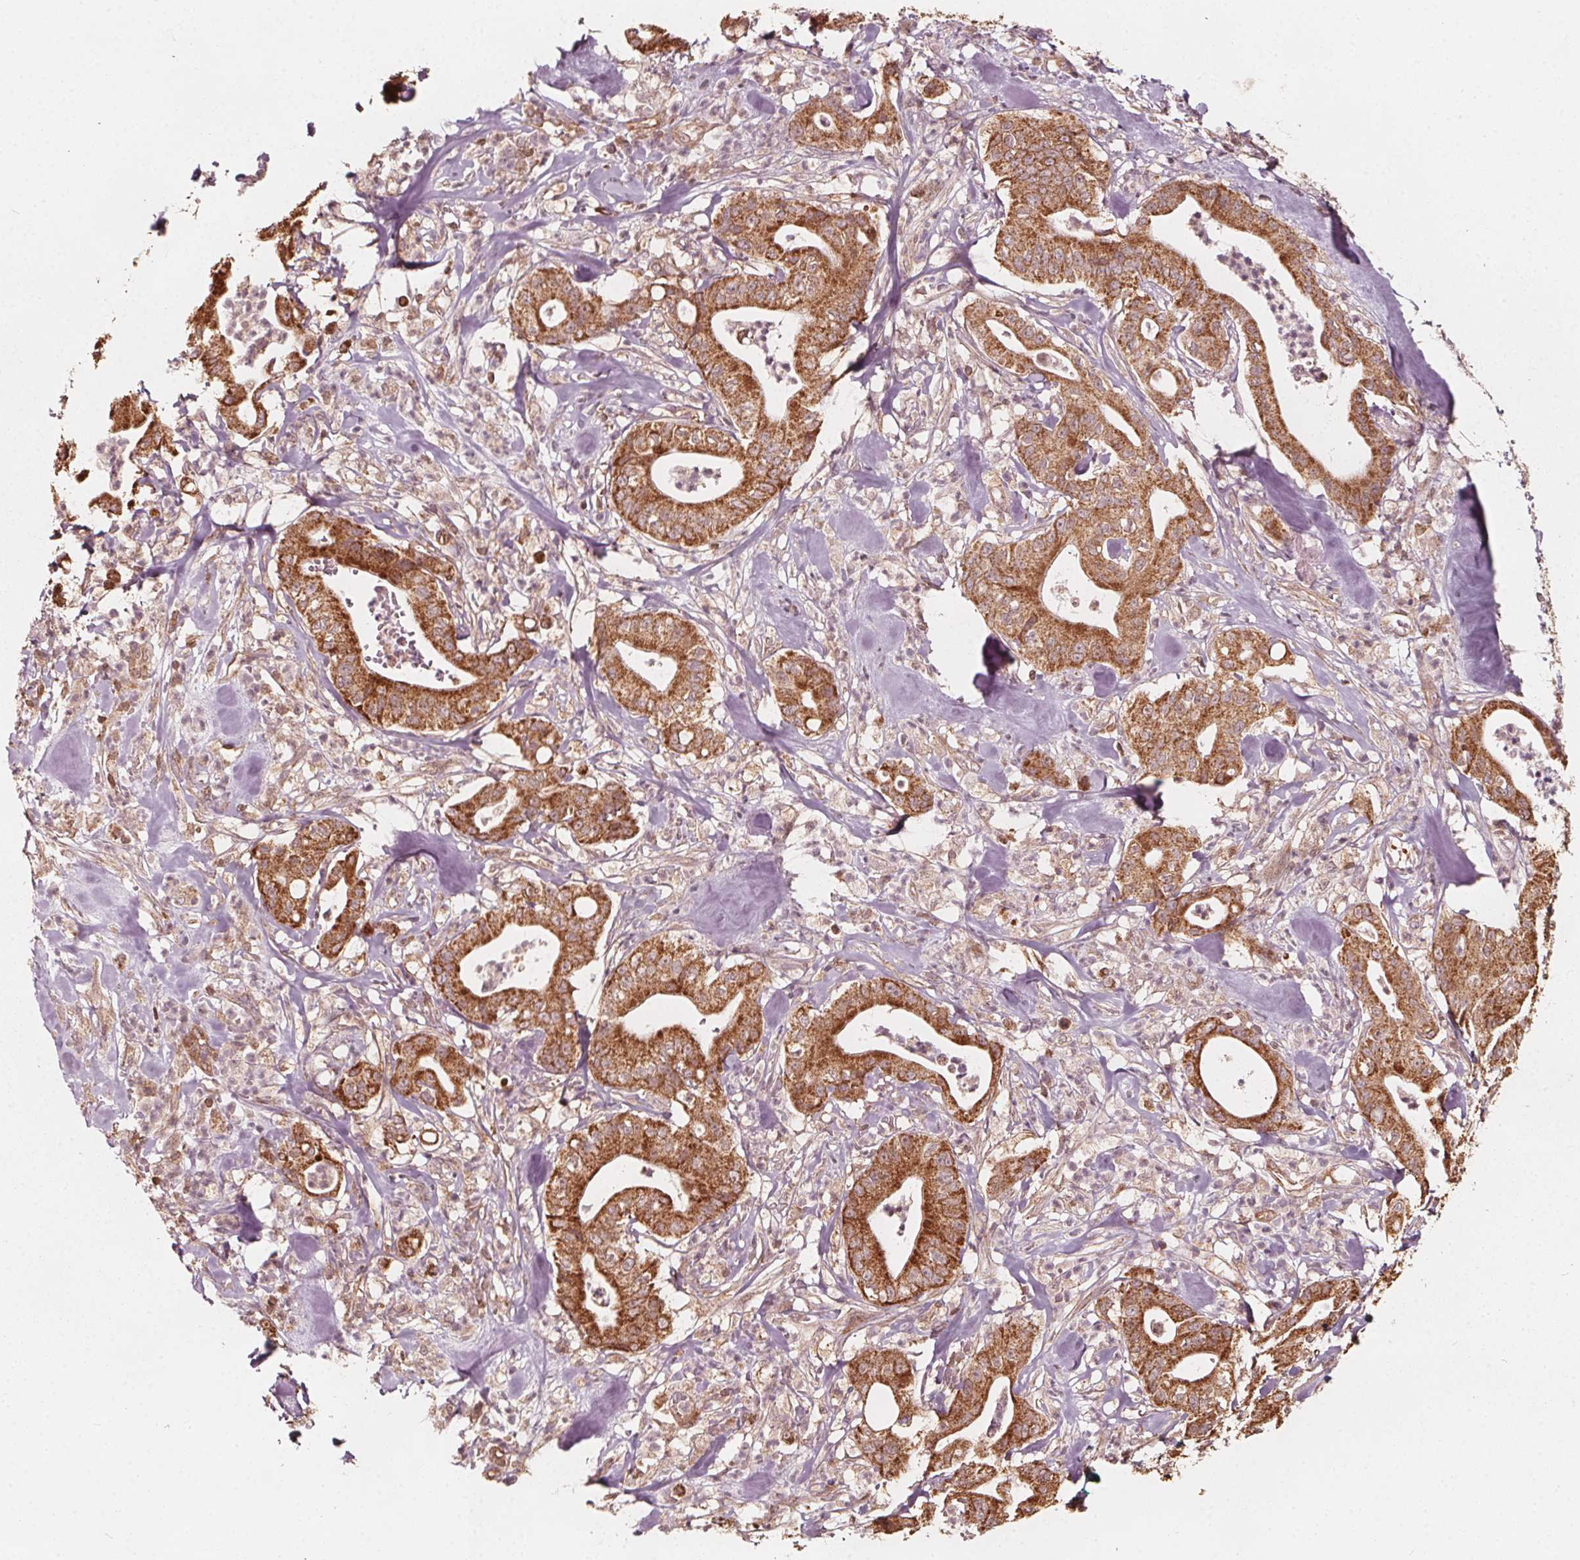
{"staining": {"intensity": "moderate", "quantity": ">75%", "location": "cytoplasmic/membranous"}, "tissue": "pancreatic cancer", "cell_type": "Tumor cells", "image_type": "cancer", "snomed": [{"axis": "morphology", "description": "Adenocarcinoma, NOS"}, {"axis": "topography", "description": "Pancreas"}], "caption": "High-magnification brightfield microscopy of pancreatic cancer stained with DAB (3,3'-diaminobenzidine) (brown) and counterstained with hematoxylin (blue). tumor cells exhibit moderate cytoplasmic/membranous staining is present in approximately>75% of cells.", "gene": "AIP", "patient": {"sex": "male", "age": 71}}